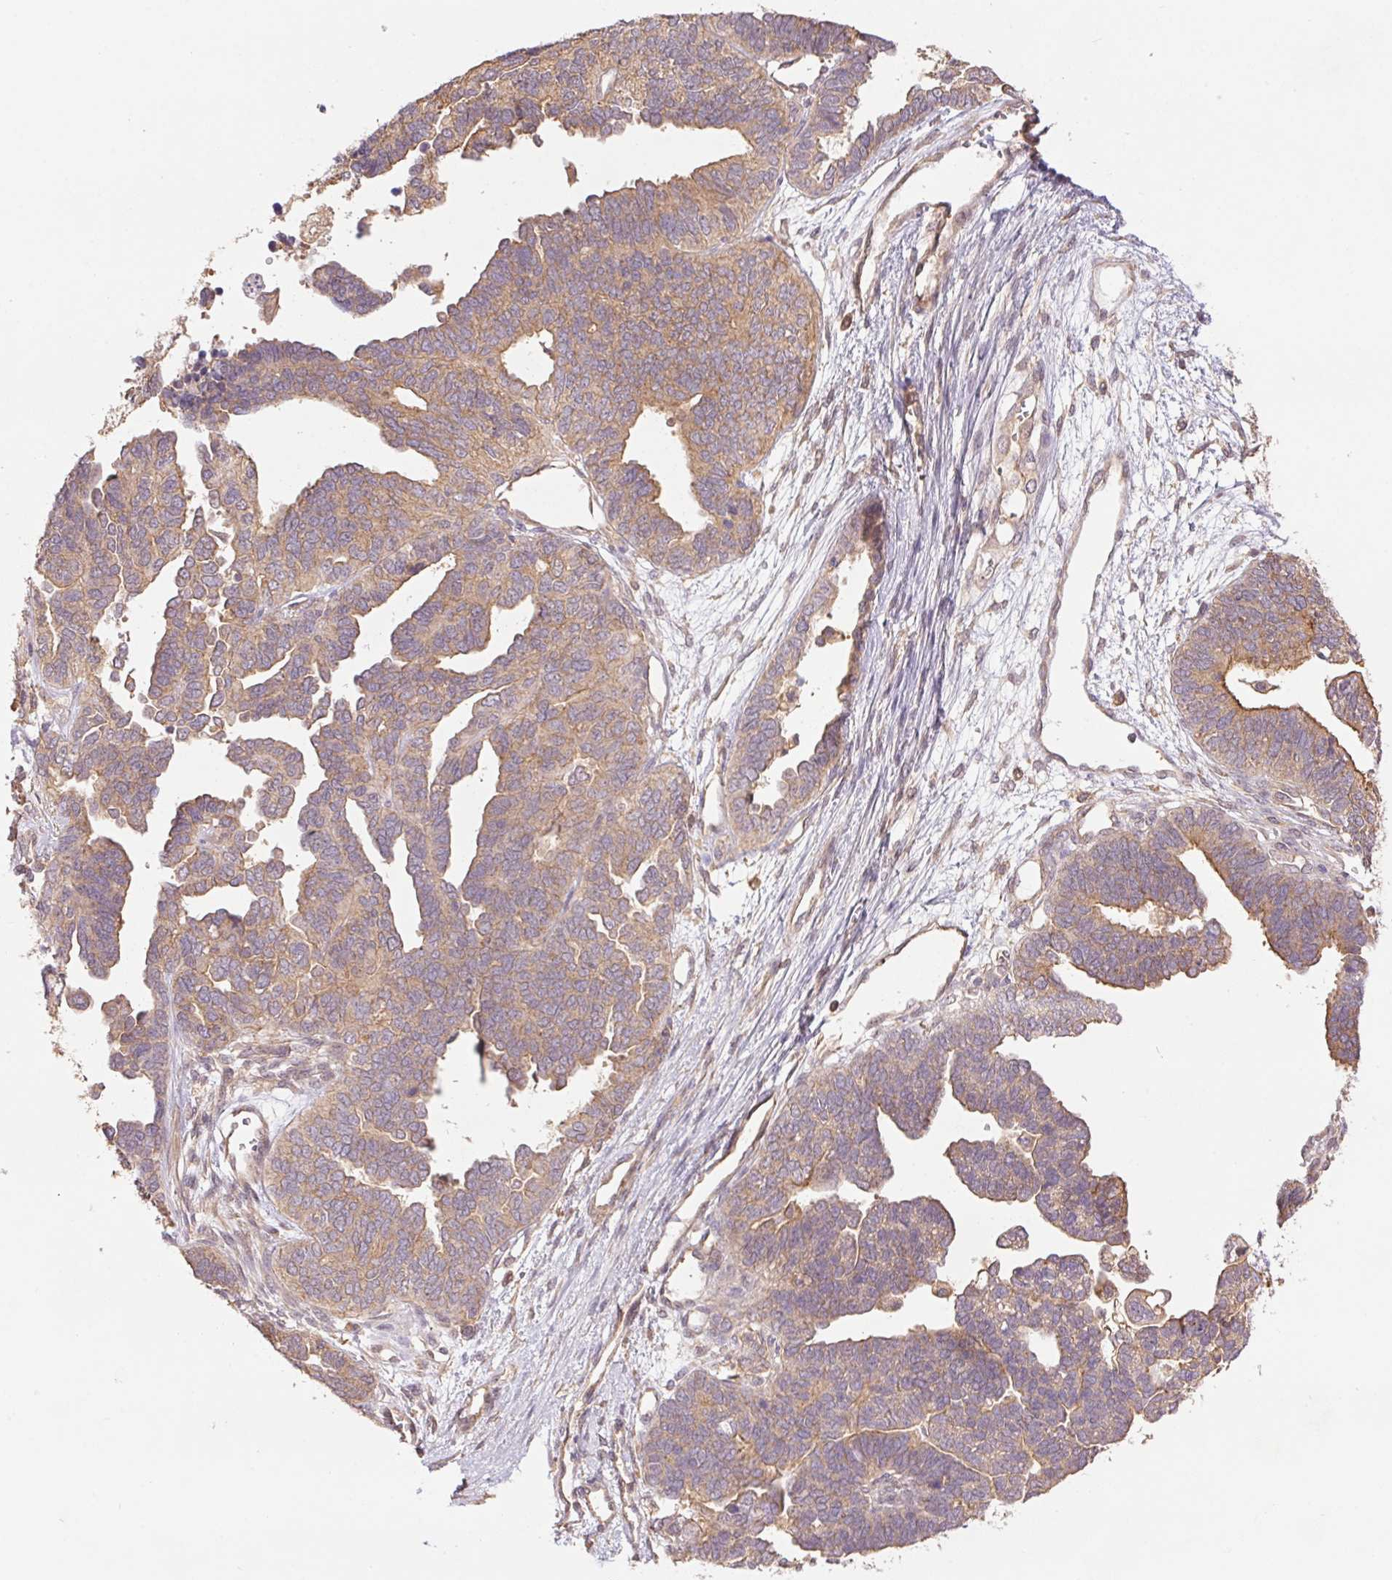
{"staining": {"intensity": "weak", "quantity": ">75%", "location": "cytoplasmic/membranous"}, "tissue": "ovarian cancer", "cell_type": "Tumor cells", "image_type": "cancer", "snomed": [{"axis": "morphology", "description": "Cystadenocarcinoma, serous, NOS"}, {"axis": "topography", "description": "Ovary"}], "caption": "Immunohistochemistry (IHC) staining of ovarian cancer (serous cystadenocarcinoma), which reveals low levels of weak cytoplasmic/membranous expression in about >75% of tumor cells indicating weak cytoplasmic/membranous protein expression. The staining was performed using DAB (brown) for protein detection and nuclei were counterstained in hematoxylin (blue).", "gene": "TUBA3D", "patient": {"sex": "female", "age": 51}}